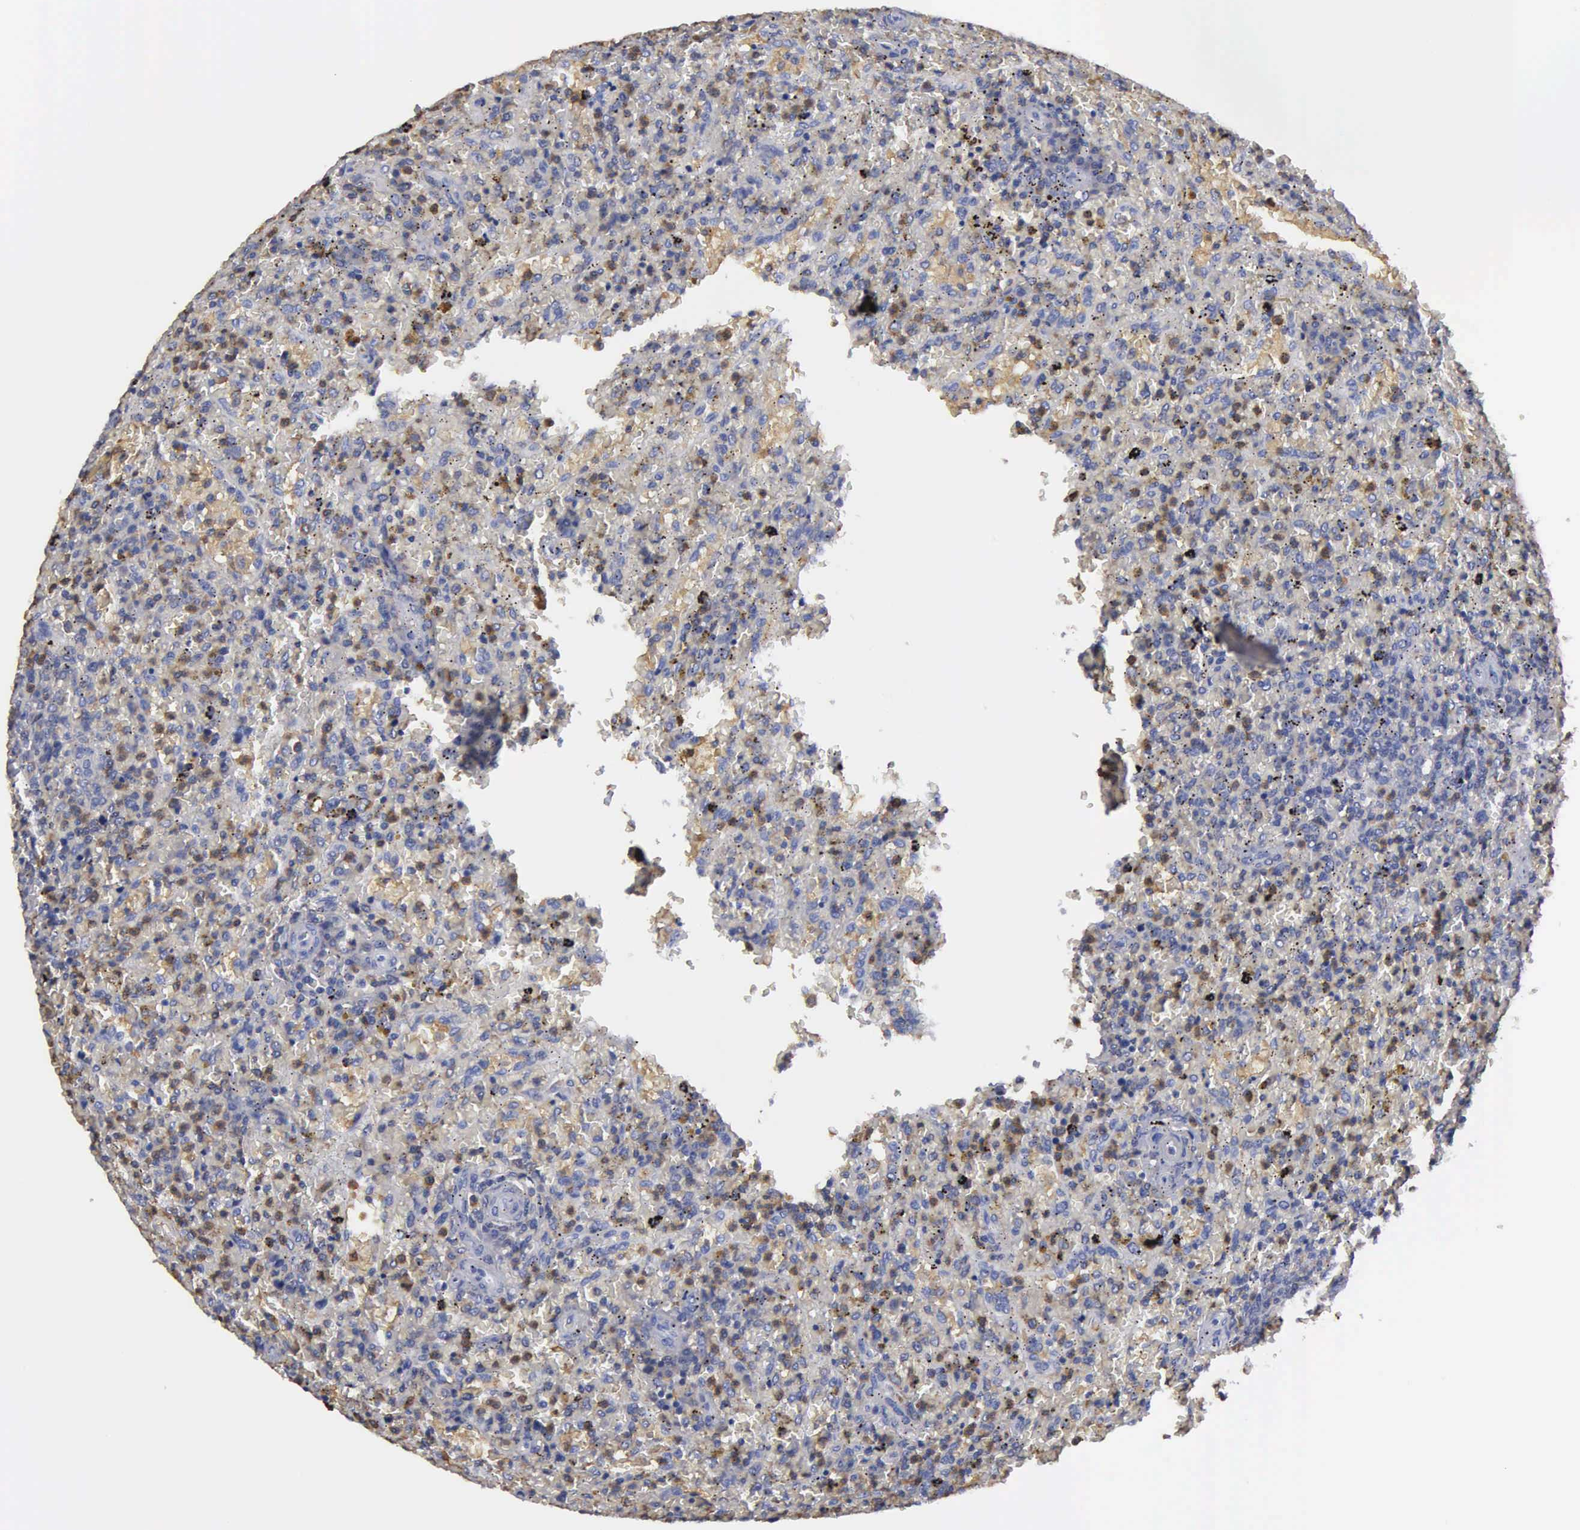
{"staining": {"intensity": "negative", "quantity": "none", "location": "none"}, "tissue": "lymphoma", "cell_type": "Tumor cells", "image_type": "cancer", "snomed": [{"axis": "morphology", "description": "Malignant lymphoma, non-Hodgkin's type, High grade"}, {"axis": "topography", "description": "Spleen"}, {"axis": "topography", "description": "Lymph node"}], "caption": "A histopathology image of human lymphoma is negative for staining in tumor cells.", "gene": "G6PD", "patient": {"sex": "female", "age": 70}}